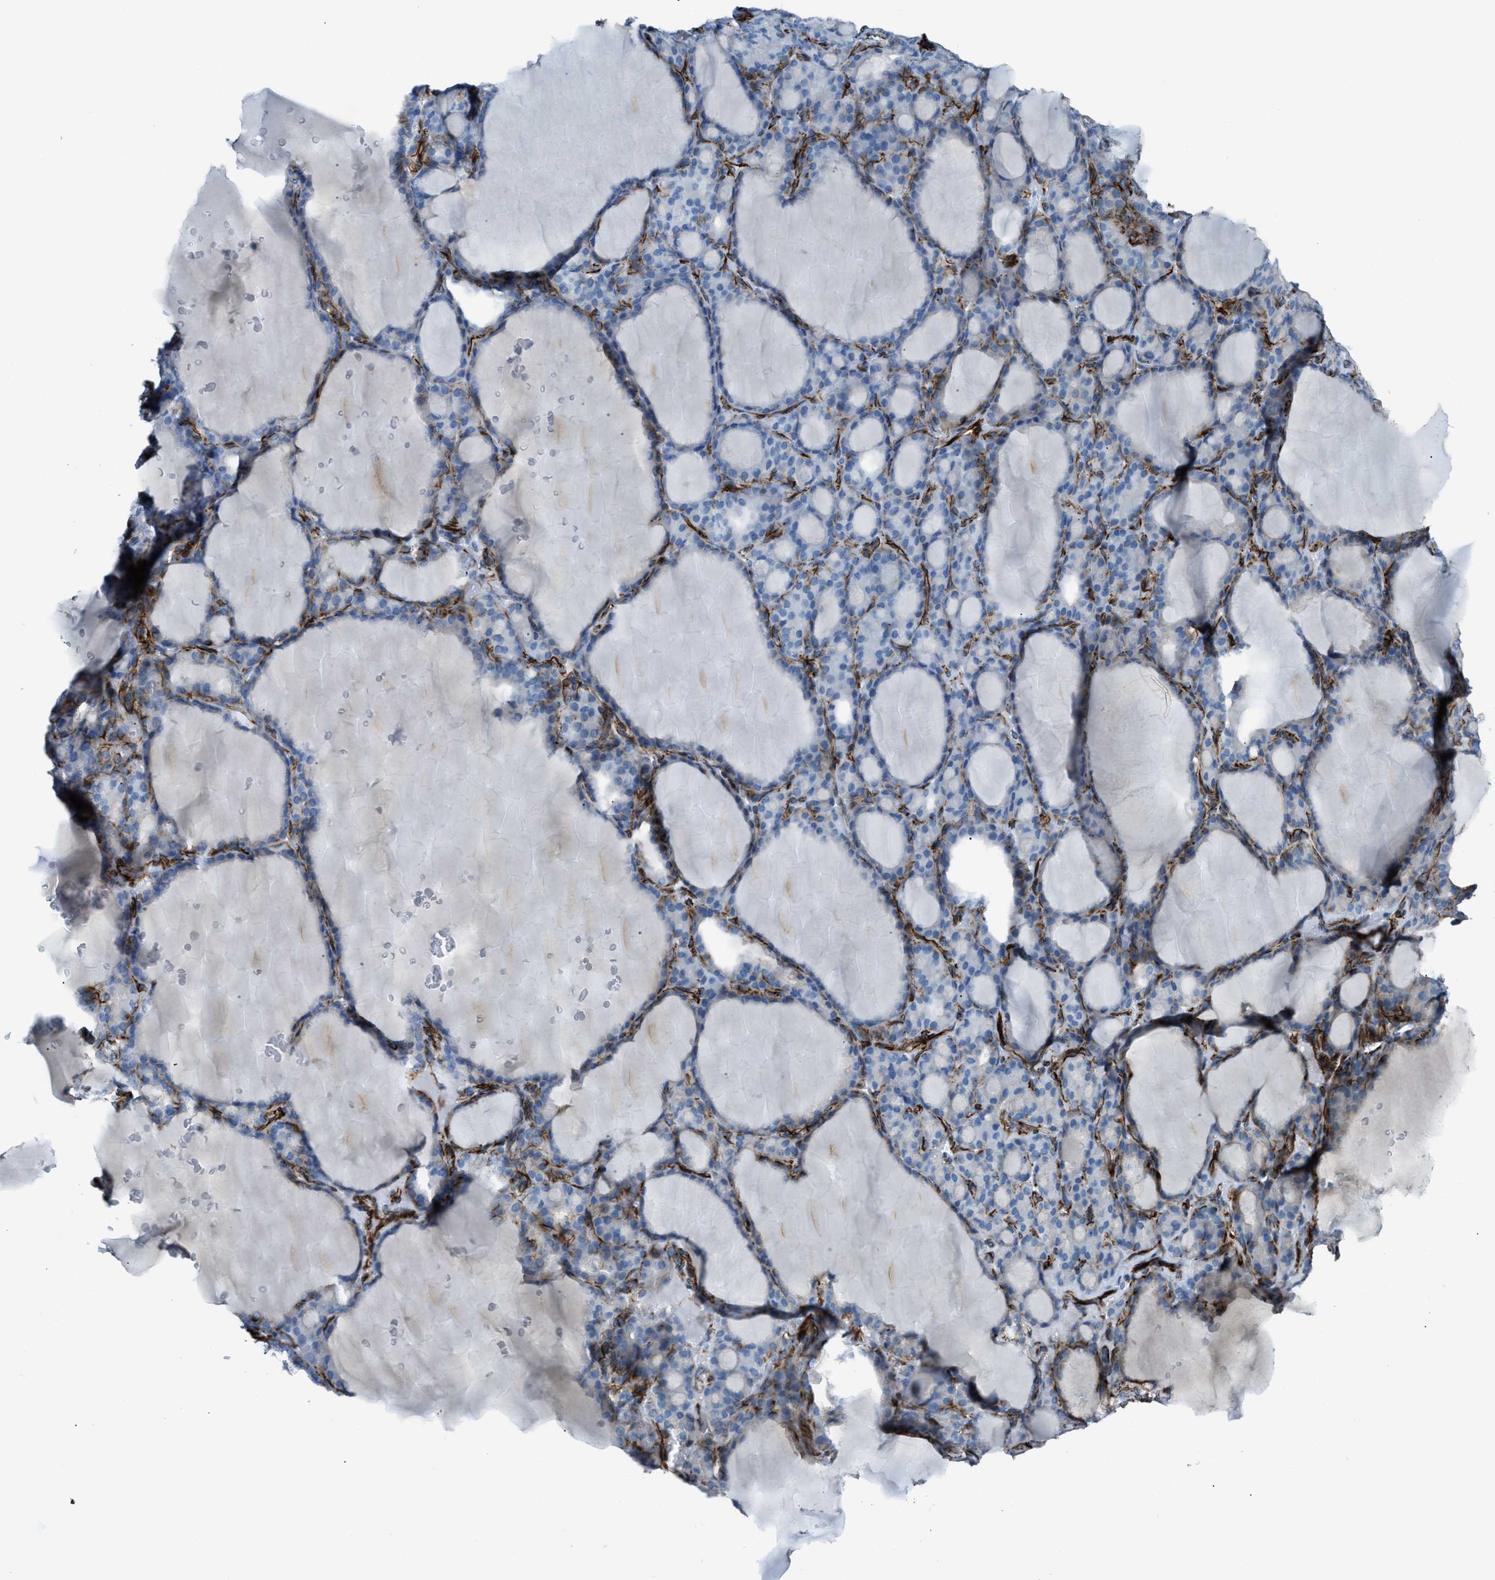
{"staining": {"intensity": "weak", "quantity": "25%-75%", "location": "cytoplasmic/membranous"}, "tissue": "thyroid gland", "cell_type": "Glandular cells", "image_type": "normal", "snomed": [{"axis": "morphology", "description": "Normal tissue, NOS"}, {"axis": "topography", "description": "Thyroid gland"}], "caption": "This photomicrograph demonstrates benign thyroid gland stained with IHC to label a protein in brown. The cytoplasmic/membranous of glandular cells show weak positivity for the protein. Nuclei are counter-stained blue.", "gene": "CABP7", "patient": {"sex": "female", "age": 28}}